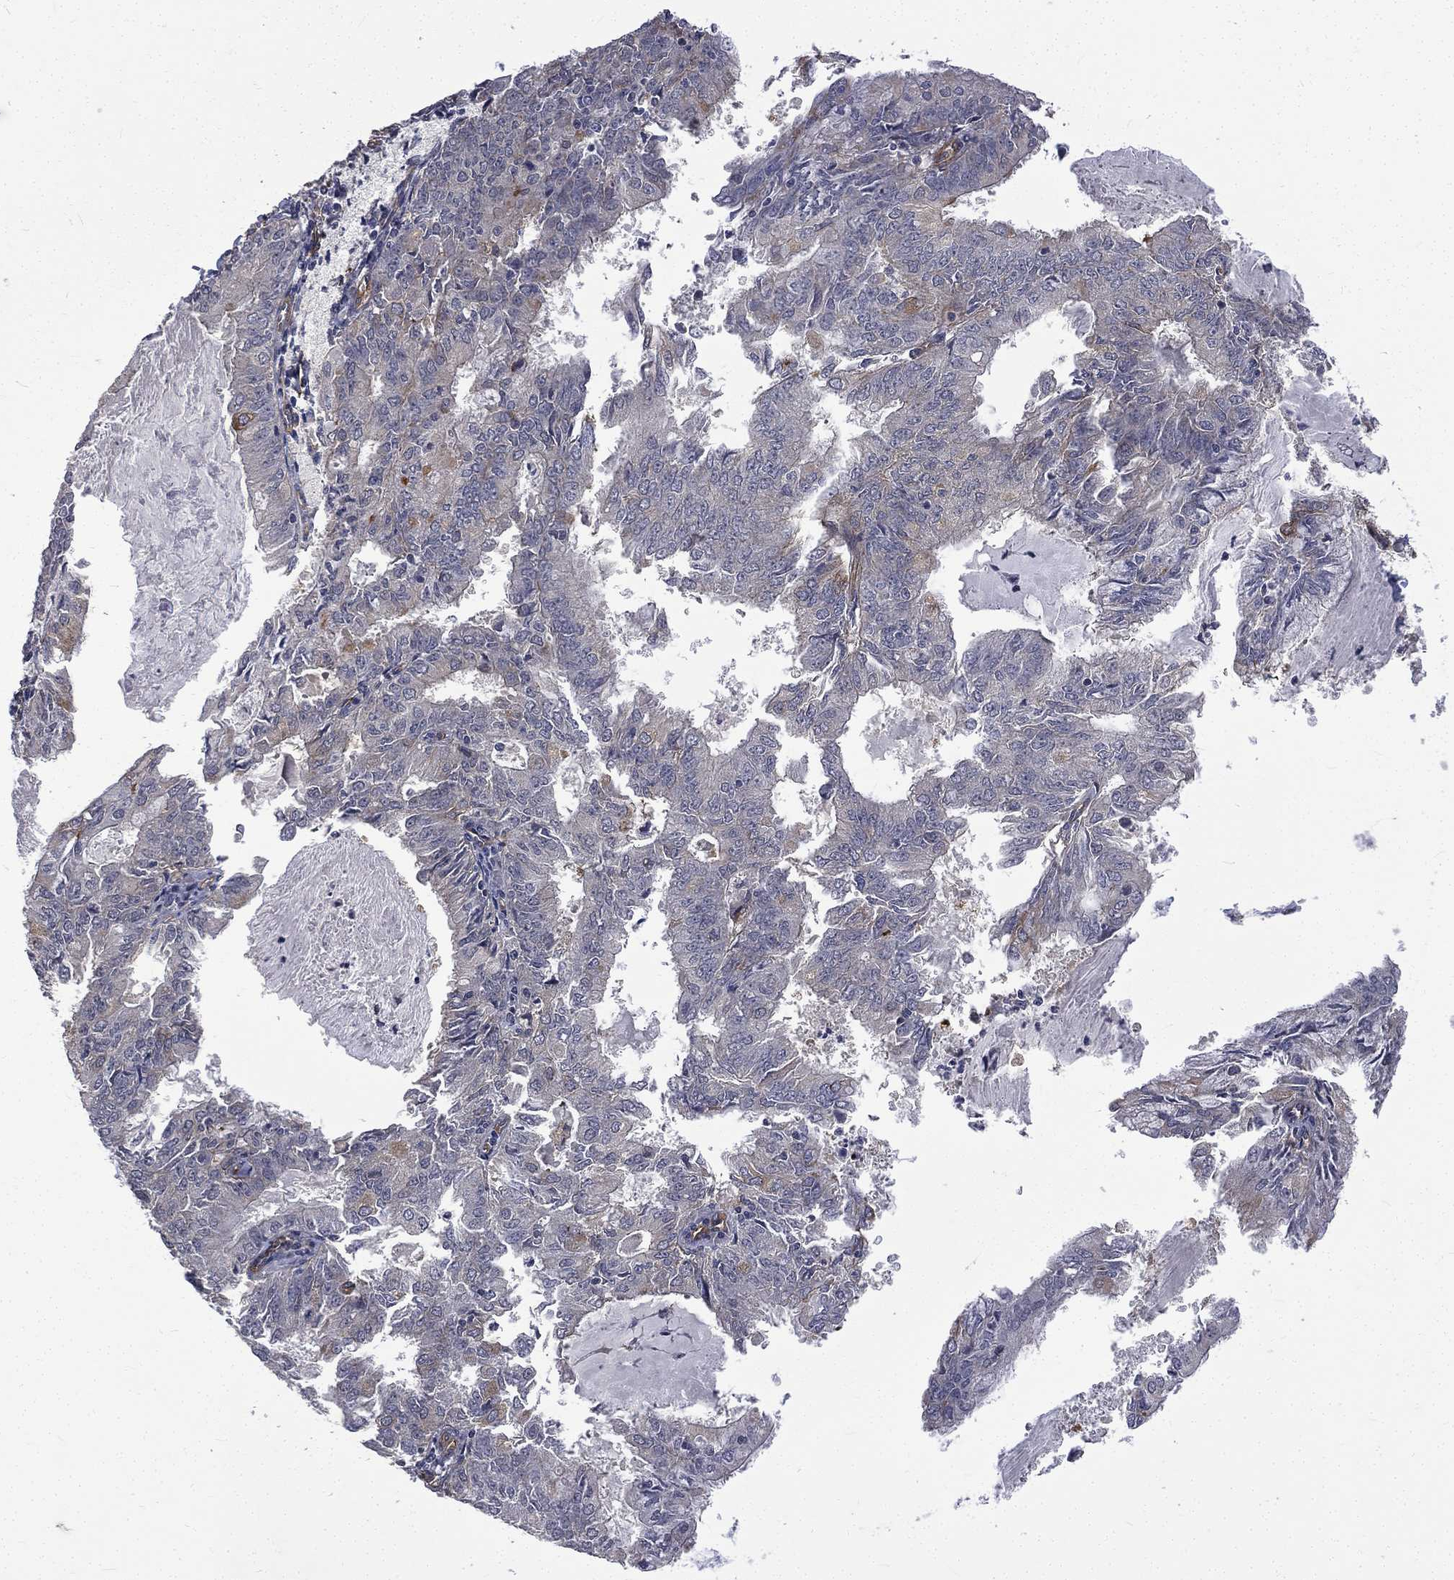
{"staining": {"intensity": "negative", "quantity": "none", "location": "none"}, "tissue": "endometrial cancer", "cell_type": "Tumor cells", "image_type": "cancer", "snomed": [{"axis": "morphology", "description": "Adenocarcinoma, NOS"}, {"axis": "topography", "description": "Endometrium"}], "caption": "Tumor cells are negative for brown protein staining in endometrial adenocarcinoma. Nuclei are stained in blue.", "gene": "PPFIBP1", "patient": {"sex": "female", "age": 57}}